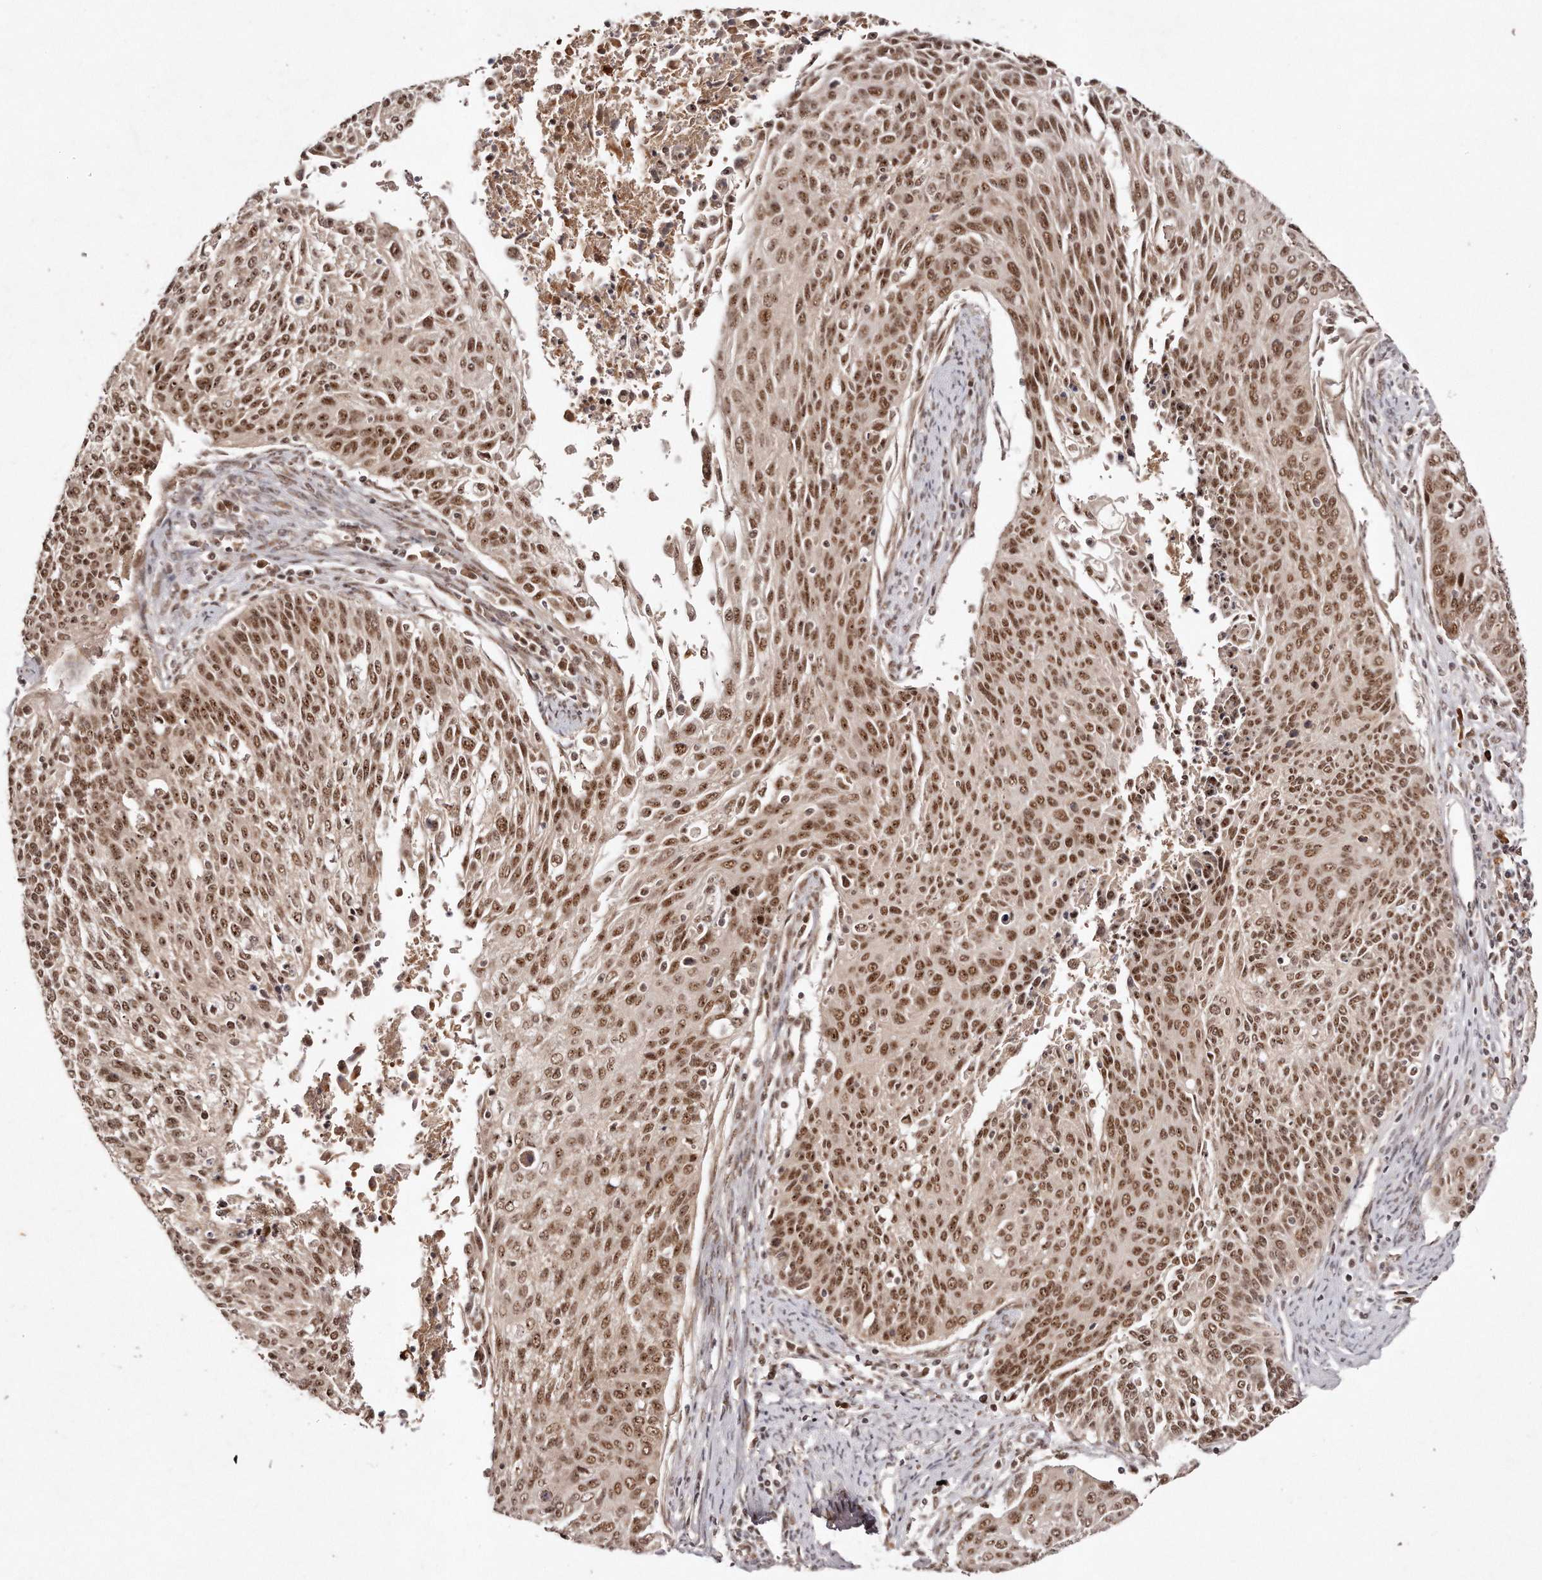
{"staining": {"intensity": "moderate", "quantity": ">75%", "location": "nuclear"}, "tissue": "cervical cancer", "cell_type": "Tumor cells", "image_type": "cancer", "snomed": [{"axis": "morphology", "description": "Squamous cell carcinoma, NOS"}, {"axis": "topography", "description": "Cervix"}], "caption": "Immunohistochemical staining of human cervical squamous cell carcinoma demonstrates moderate nuclear protein positivity in approximately >75% of tumor cells.", "gene": "SOX4", "patient": {"sex": "female", "age": 55}}